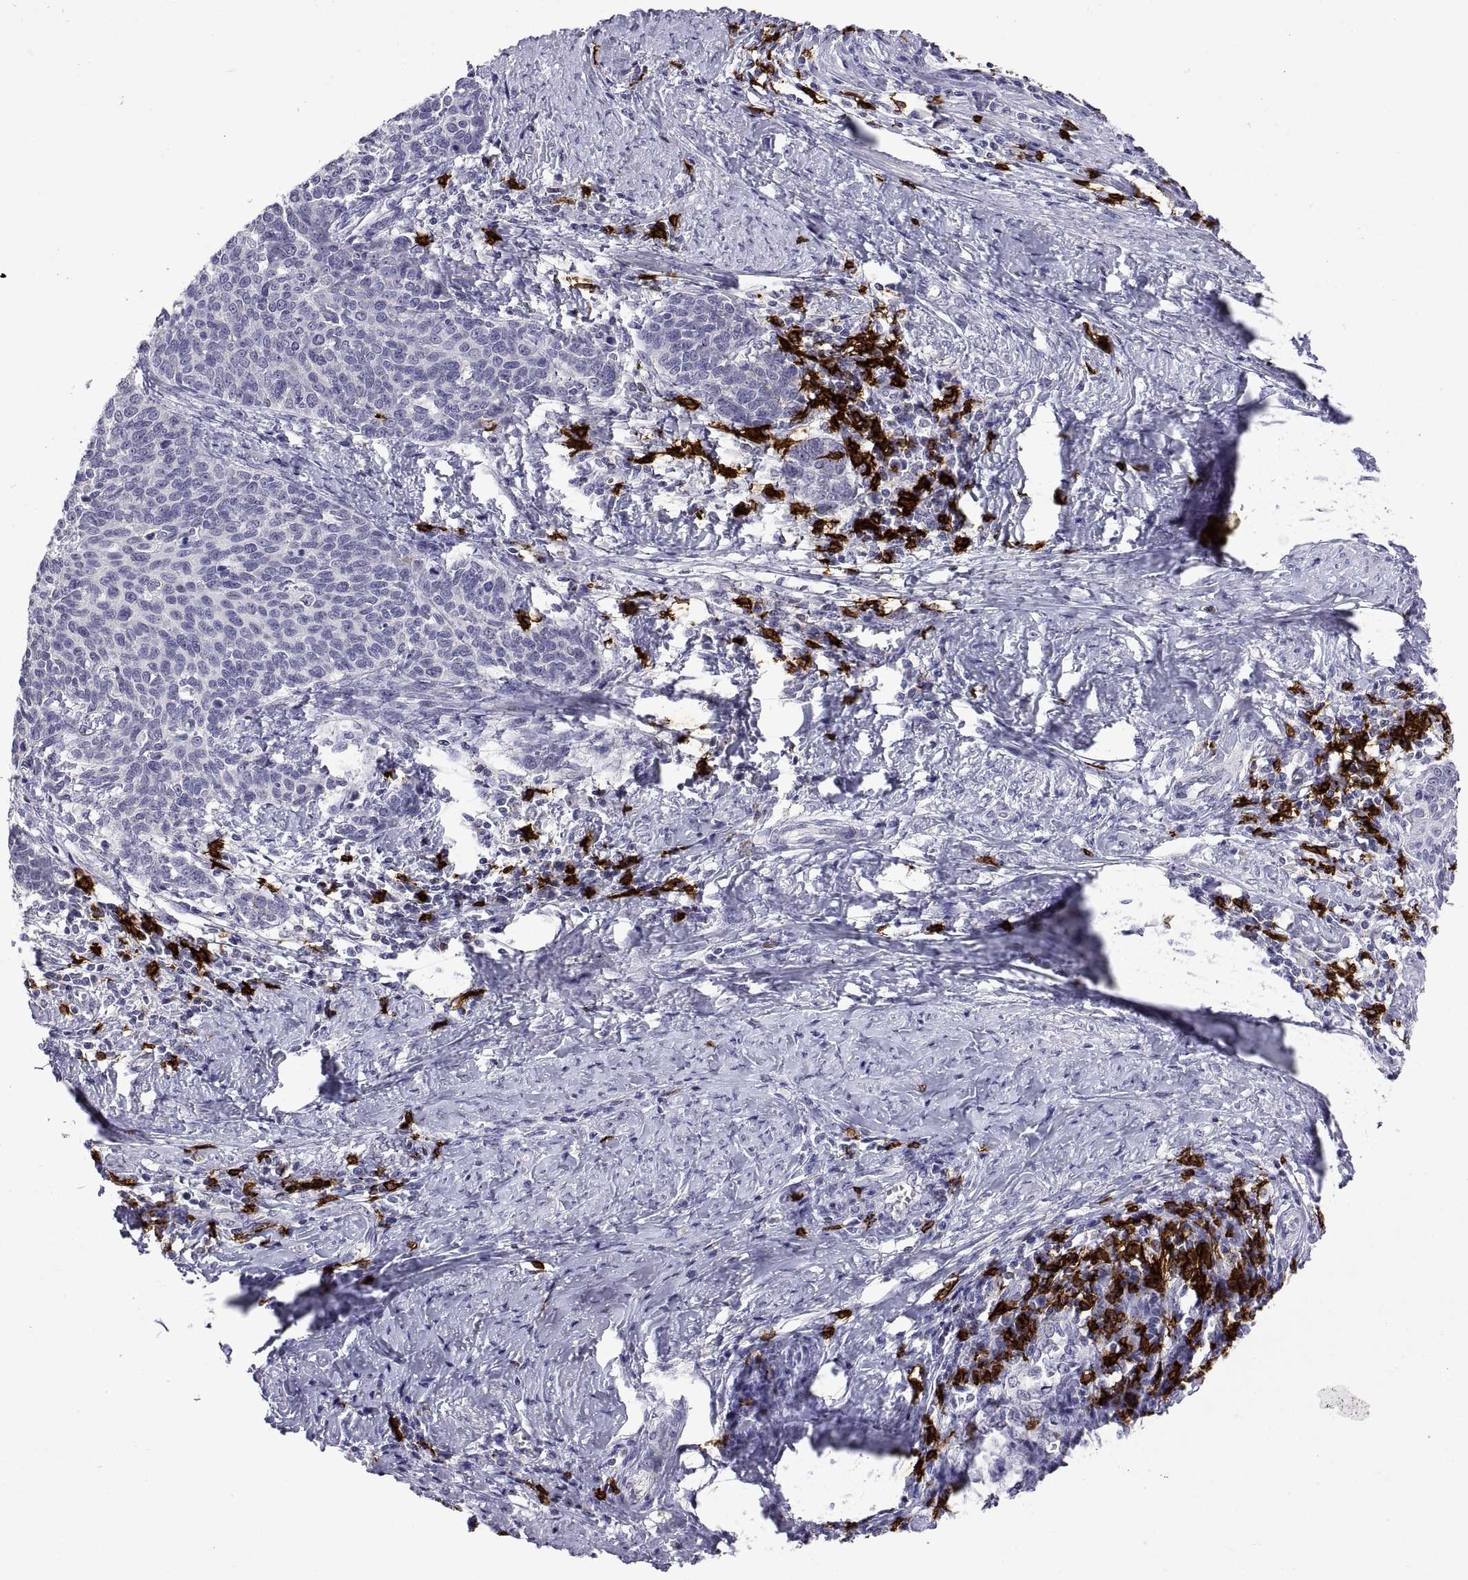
{"staining": {"intensity": "negative", "quantity": "none", "location": "none"}, "tissue": "cervical cancer", "cell_type": "Tumor cells", "image_type": "cancer", "snomed": [{"axis": "morphology", "description": "Squamous cell carcinoma, NOS"}, {"axis": "topography", "description": "Cervix"}], "caption": "DAB immunohistochemical staining of cervical cancer demonstrates no significant staining in tumor cells.", "gene": "MS4A1", "patient": {"sex": "female", "age": 39}}